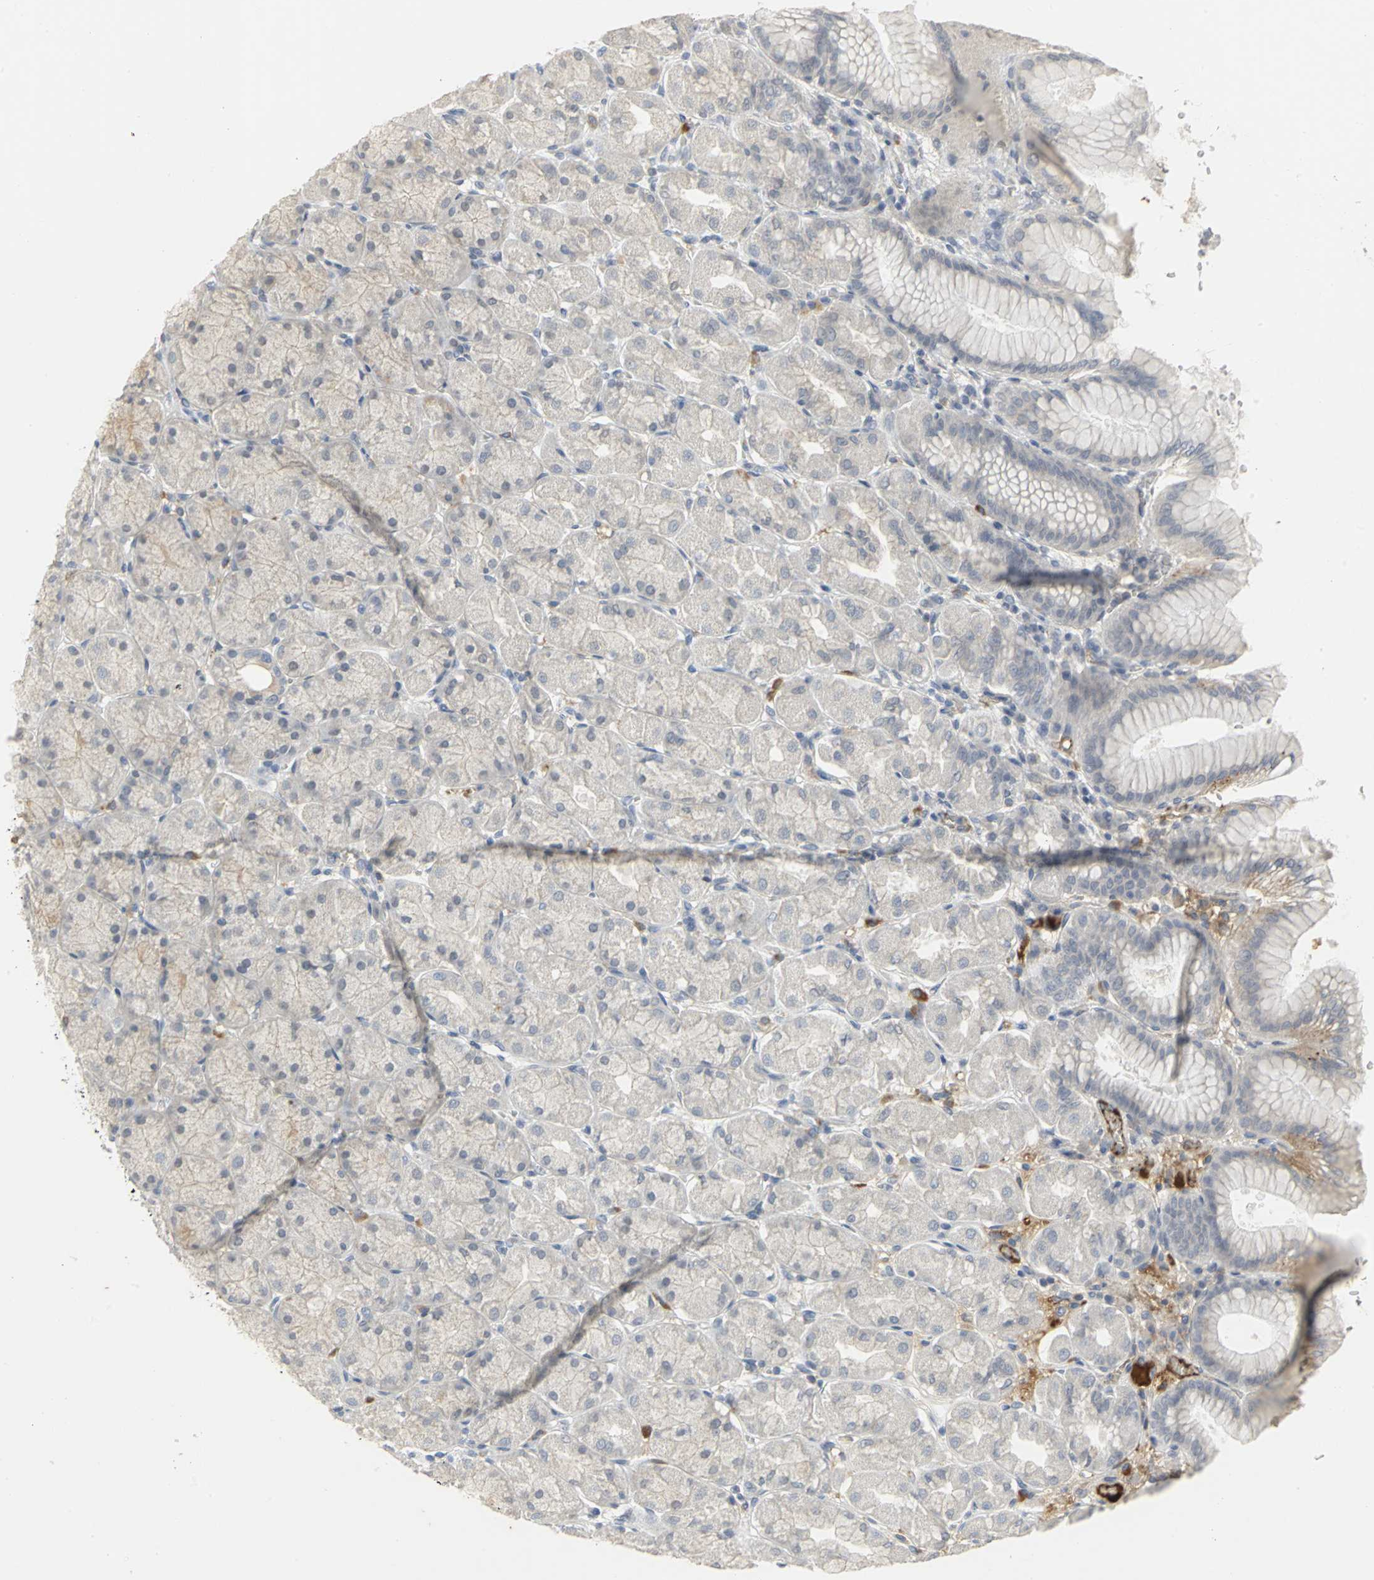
{"staining": {"intensity": "weak", "quantity": ">75%", "location": "cytoplasmic/membranous"}, "tissue": "stomach", "cell_type": "Glandular cells", "image_type": "normal", "snomed": [{"axis": "morphology", "description": "Normal tissue, NOS"}, {"axis": "topography", "description": "Stomach, upper"}], "caption": "Weak cytoplasmic/membranous expression for a protein is seen in approximately >75% of glandular cells of unremarkable stomach using immunohistochemistry.", "gene": "ZIC1", "patient": {"sex": "female", "age": 56}}